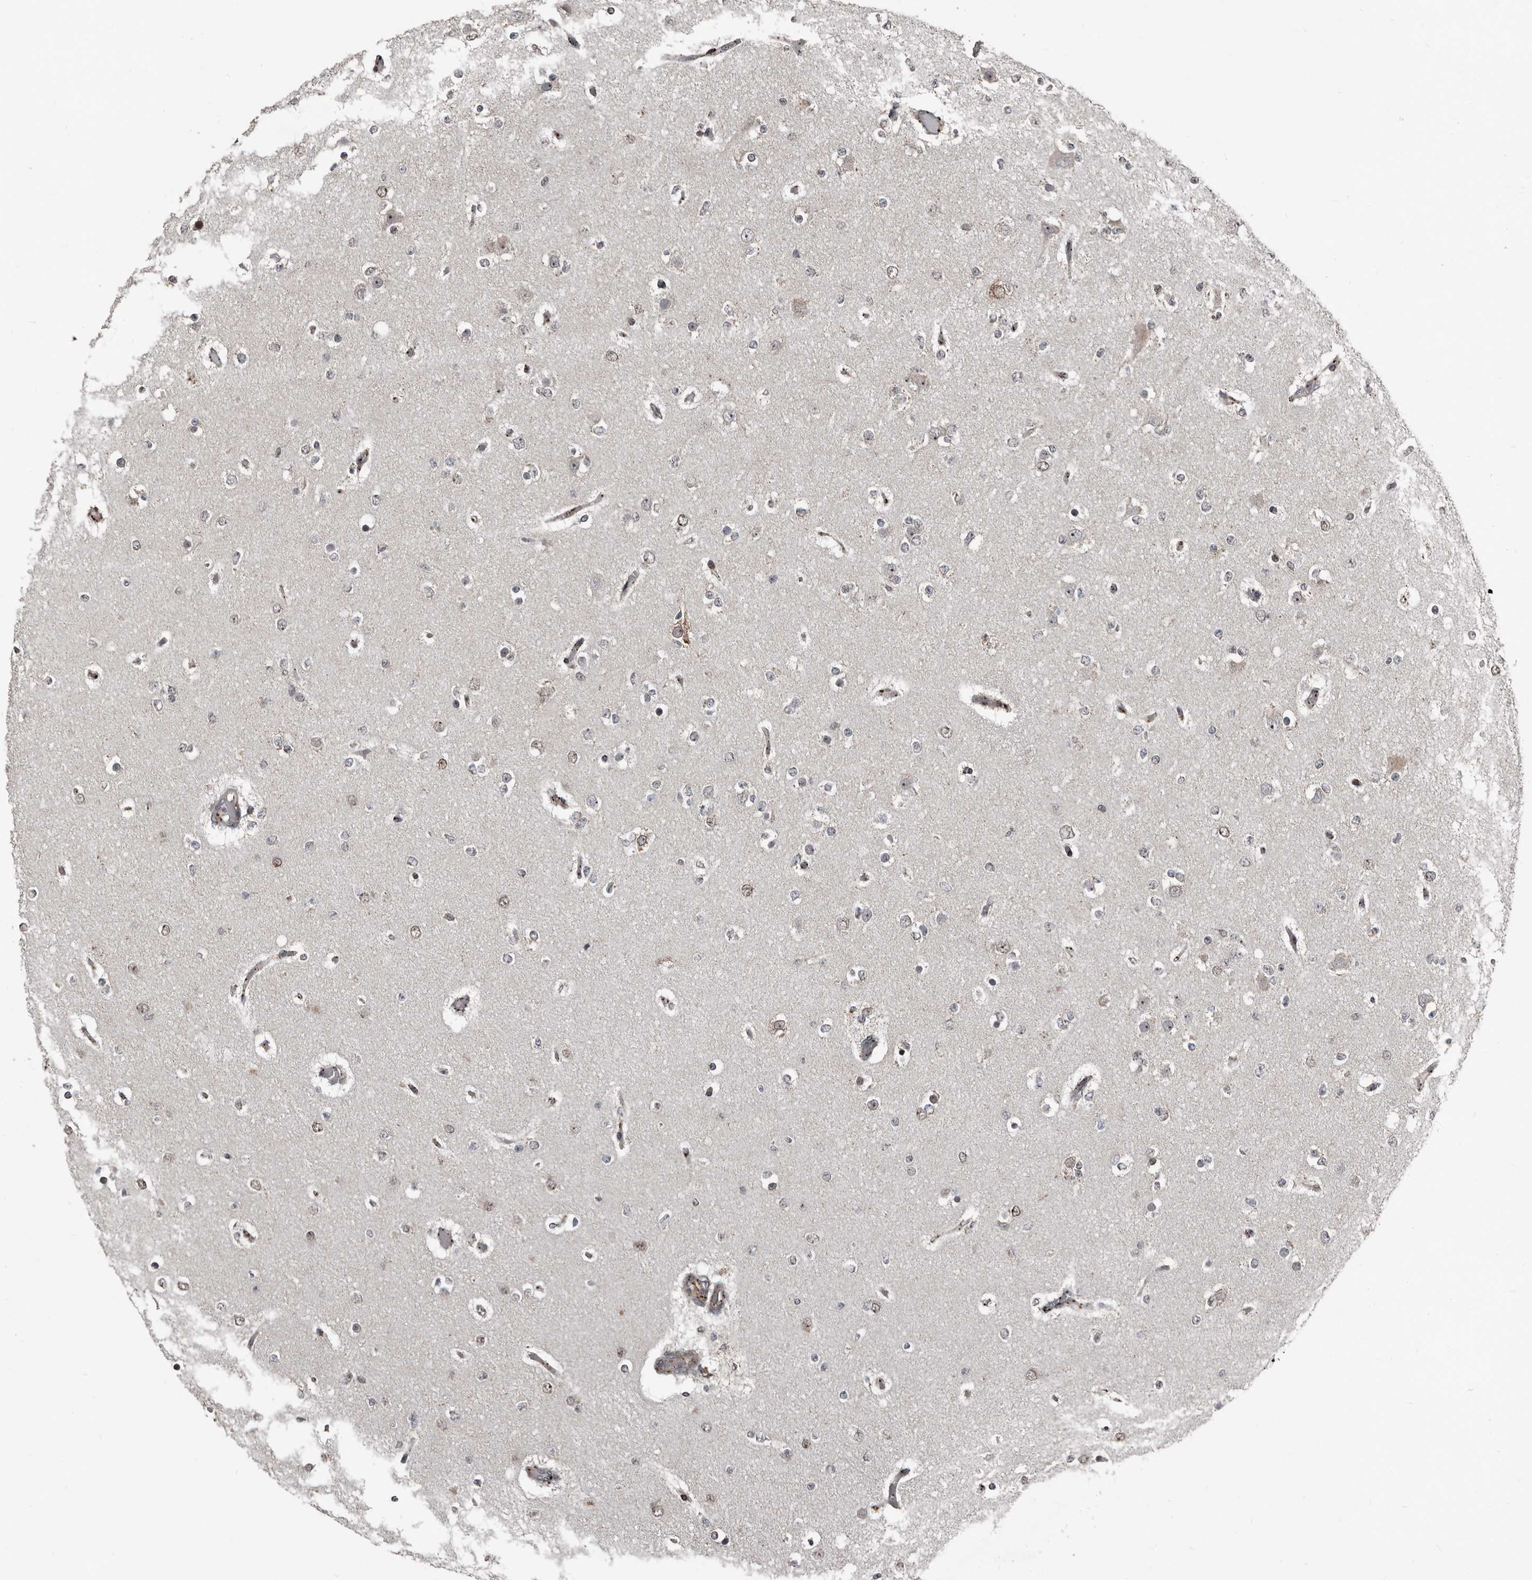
{"staining": {"intensity": "weak", "quantity": "<25%", "location": "nuclear"}, "tissue": "glioma", "cell_type": "Tumor cells", "image_type": "cancer", "snomed": [{"axis": "morphology", "description": "Glioma, malignant, Low grade"}, {"axis": "topography", "description": "Brain"}], "caption": "Tumor cells show no significant protein expression in glioma.", "gene": "CHD1L", "patient": {"sex": "female", "age": 22}}